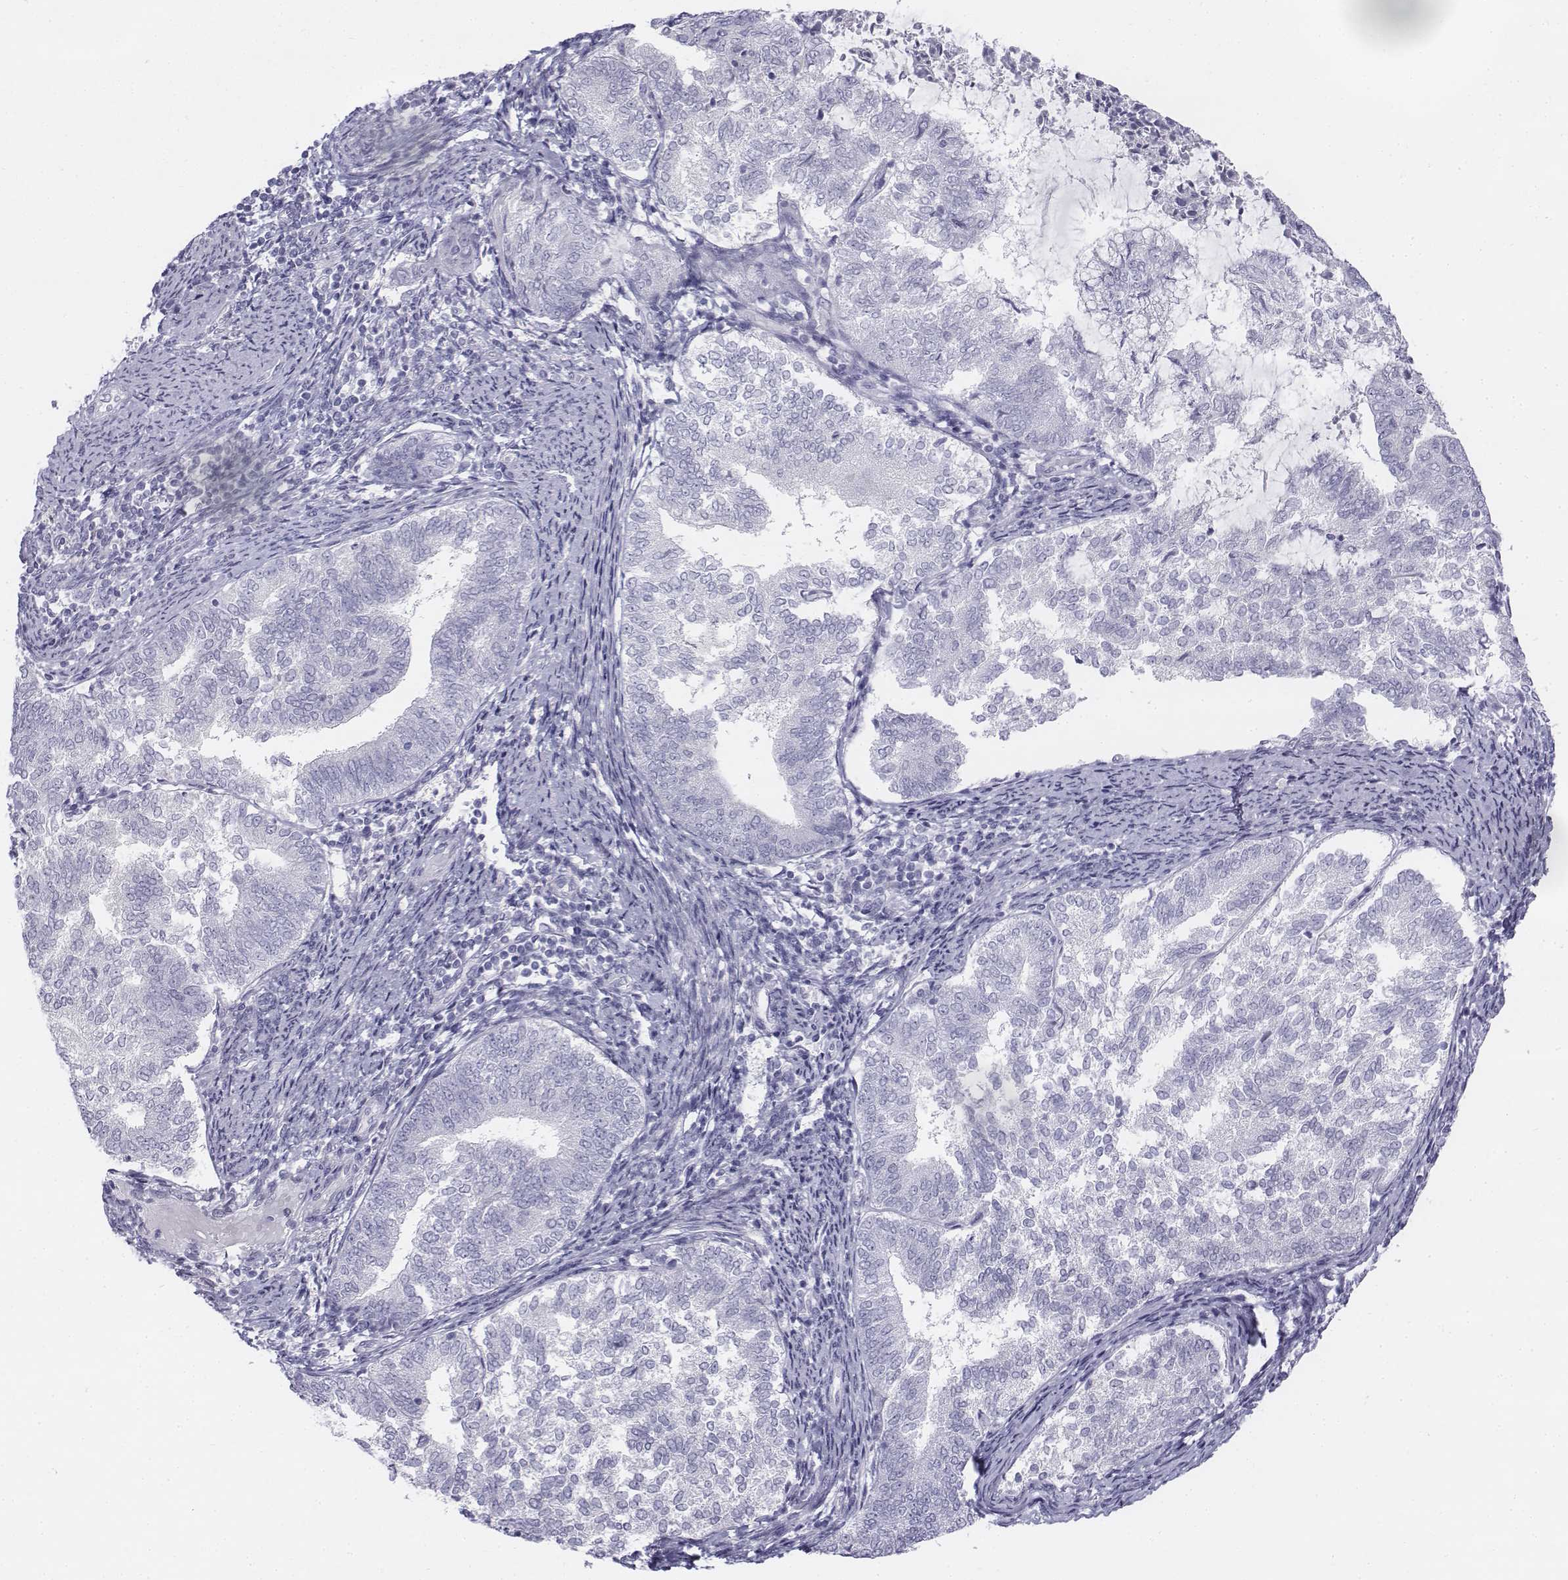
{"staining": {"intensity": "negative", "quantity": "none", "location": "none"}, "tissue": "endometrial cancer", "cell_type": "Tumor cells", "image_type": "cancer", "snomed": [{"axis": "morphology", "description": "Adenocarcinoma, NOS"}, {"axis": "topography", "description": "Endometrium"}], "caption": "A micrograph of endometrial cancer (adenocarcinoma) stained for a protein reveals no brown staining in tumor cells. (DAB immunohistochemistry, high magnification).", "gene": "TH", "patient": {"sex": "female", "age": 65}}